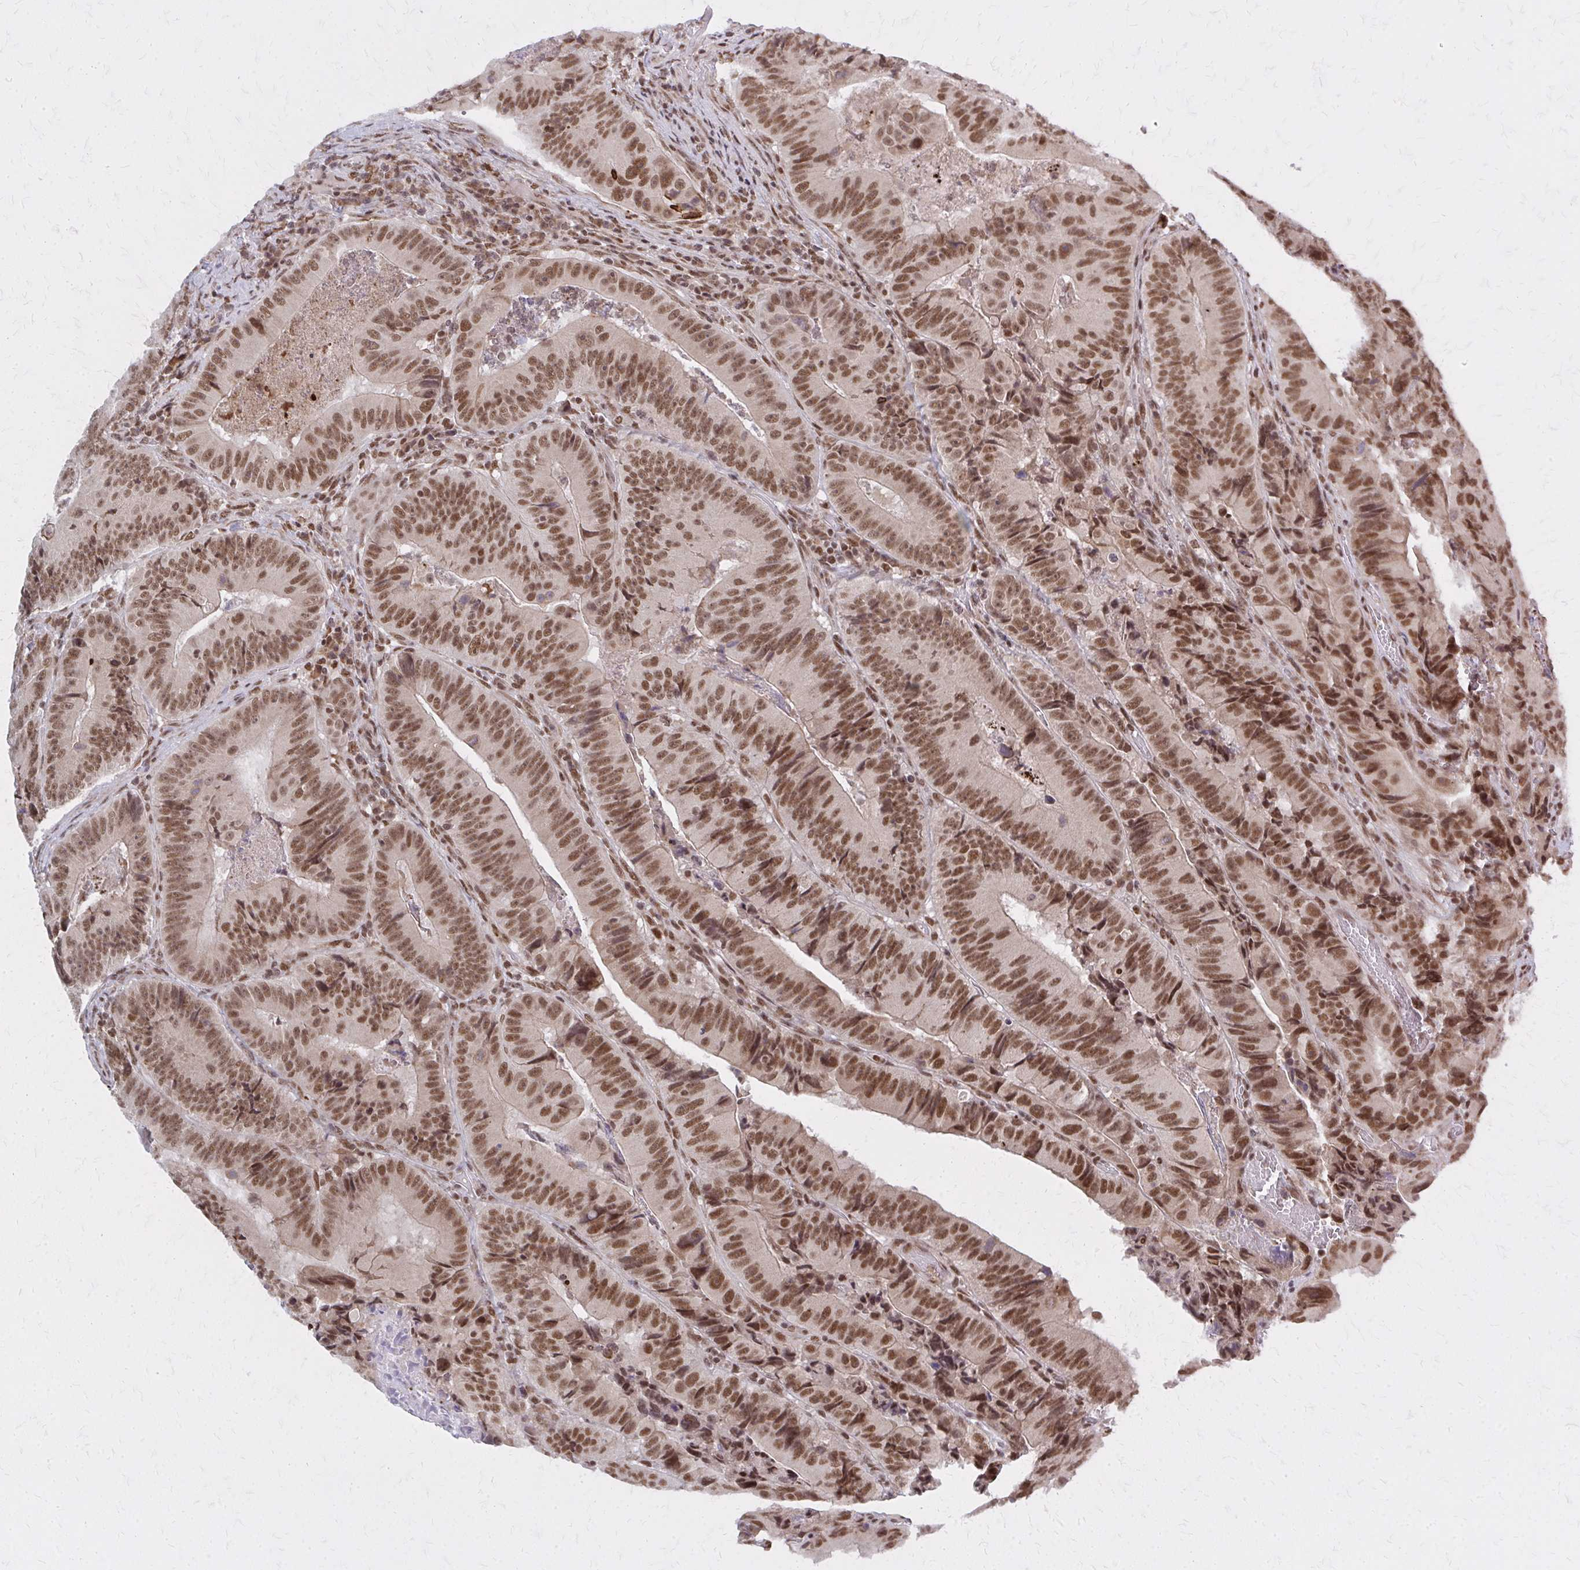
{"staining": {"intensity": "moderate", "quantity": ">75%", "location": "nuclear"}, "tissue": "colorectal cancer", "cell_type": "Tumor cells", "image_type": "cancer", "snomed": [{"axis": "morphology", "description": "Adenocarcinoma, NOS"}, {"axis": "topography", "description": "Colon"}], "caption": "Brown immunohistochemical staining in adenocarcinoma (colorectal) demonstrates moderate nuclear staining in about >75% of tumor cells.", "gene": "HDAC3", "patient": {"sex": "female", "age": 86}}